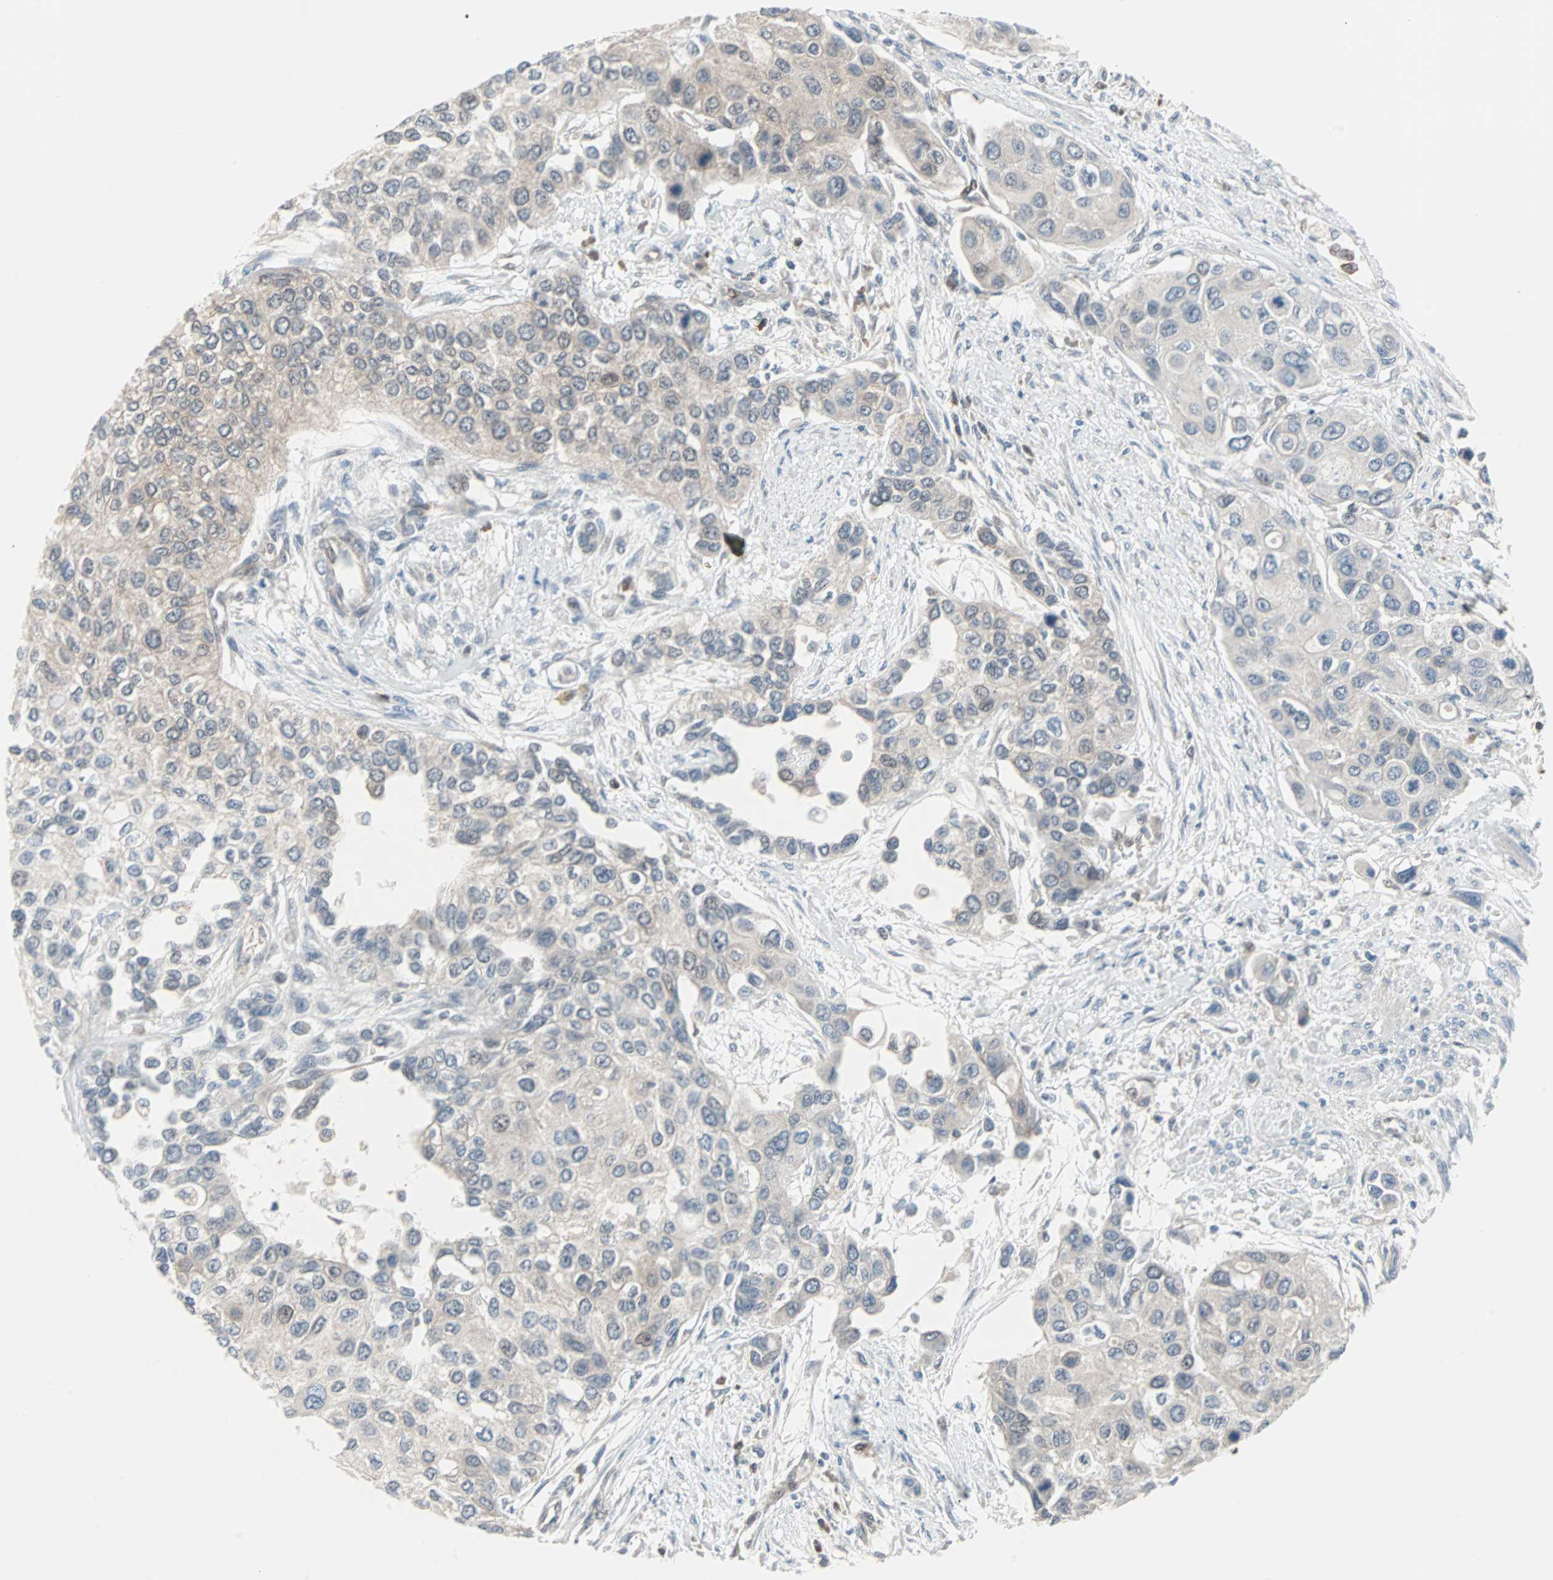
{"staining": {"intensity": "negative", "quantity": "none", "location": "none"}, "tissue": "urothelial cancer", "cell_type": "Tumor cells", "image_type": "cancer", "snomed": [{"axis": "morphology", "description": "Urothelial carcinoma, High grade"}, {"axis": "topography", "description": "Urinary bladder"}], "caption": "Urothelial cancer was stained to show a protein in brown. There is no significant expression in tumor cells.", "gene": "CASP3", "patient": {"sex": "female", "age": 56}}